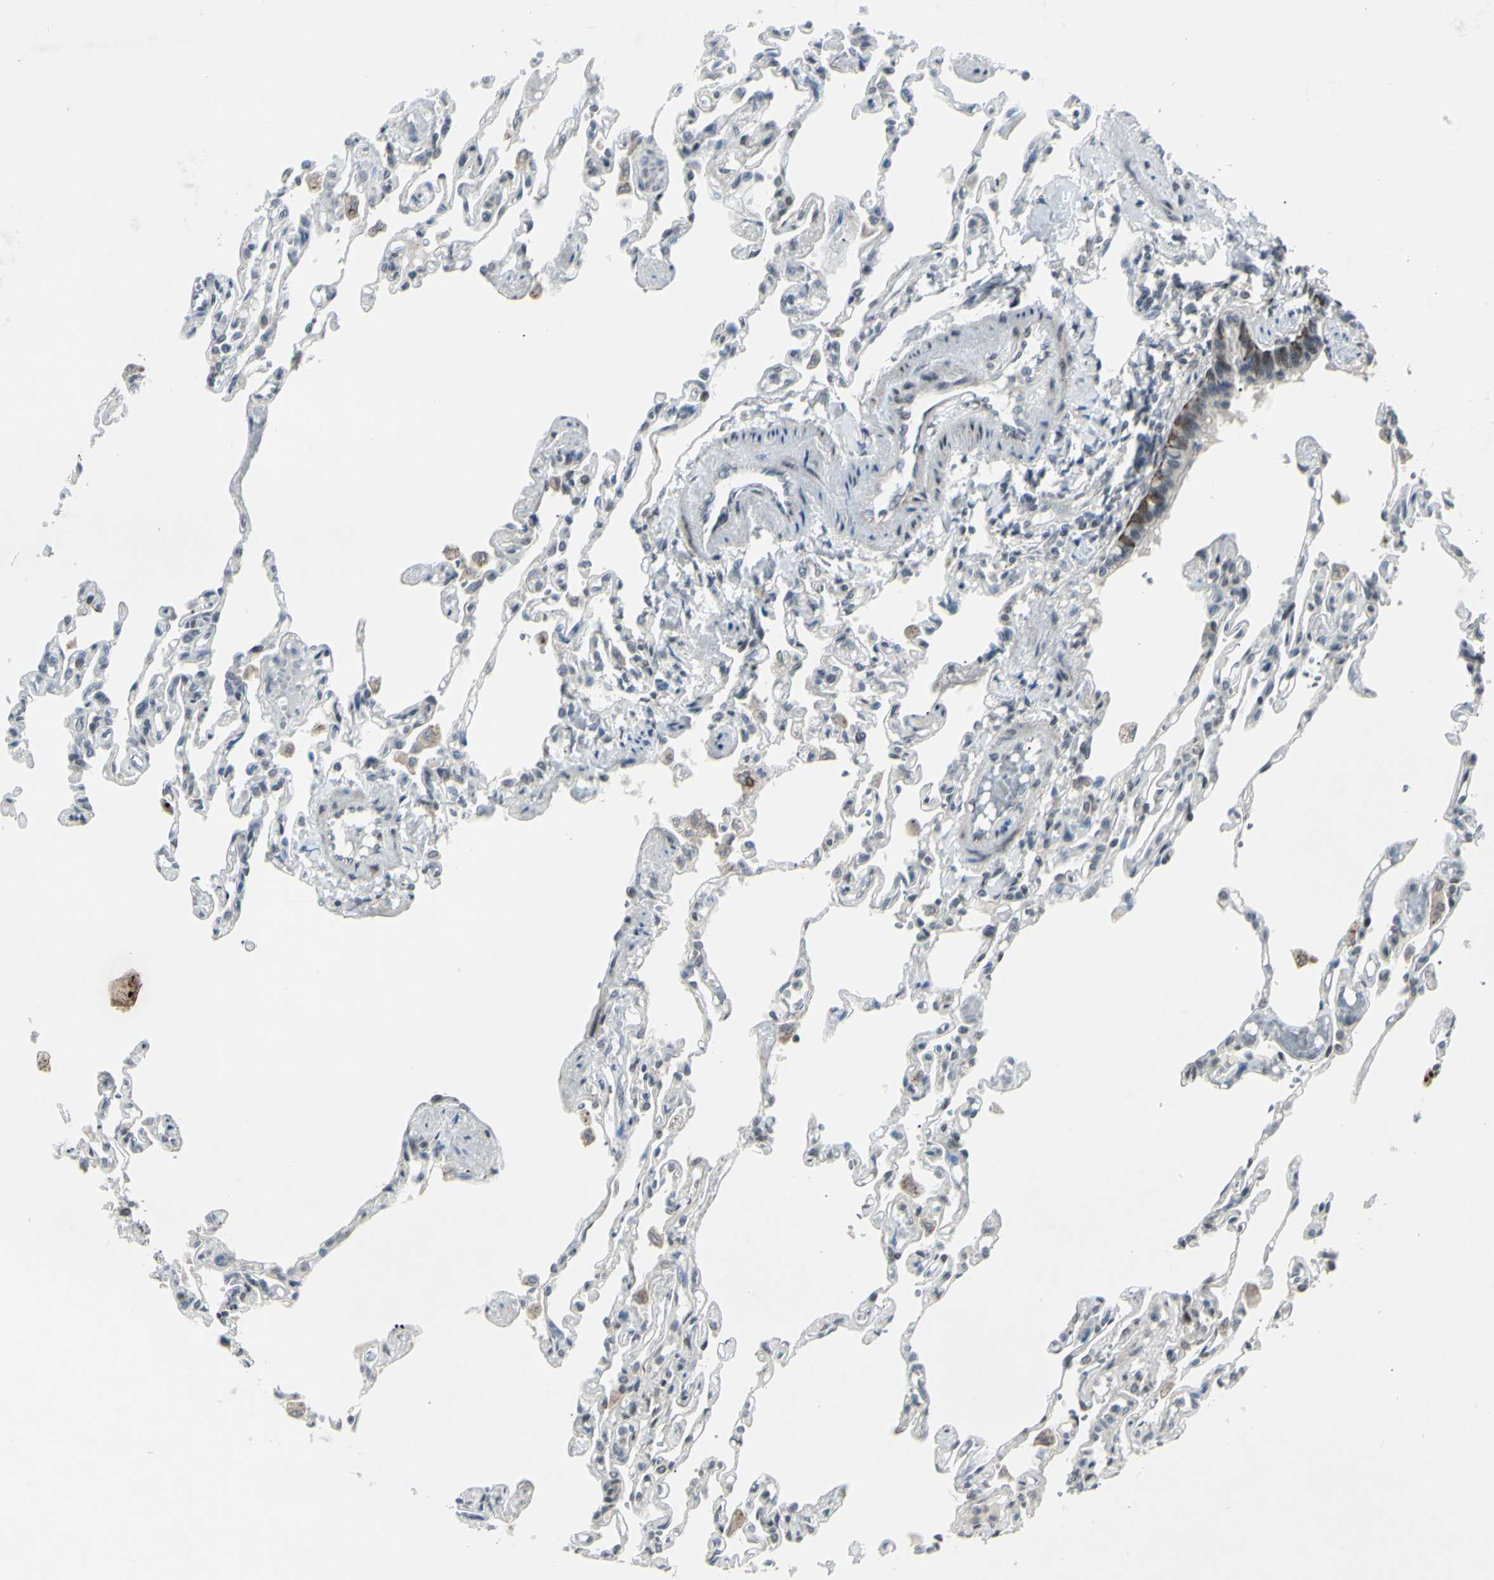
{"staining": {"intensity": "weak", "quantity": ">75%", "location": "cytoplasmic/membranous"}, "tissue": "lung", "cell_type": "Alveolar cells", "image_type": "normal", "snomed": [{"axis": "morphology", "description": "Normal tissue, NOS"}, {"axis": "topography", "description": "Lung"}], "caption": "This histopathology image shows unremarkable lung stained with immunohistochemistry (IHC) to label a protein in brown. The cytoplasmic/membranous of alveolar cells show weak positivity for the protein. Nuclei are counter-stained blue.", "gene": "FGFR2", "patient": {"sex": "male", "age": 21}}